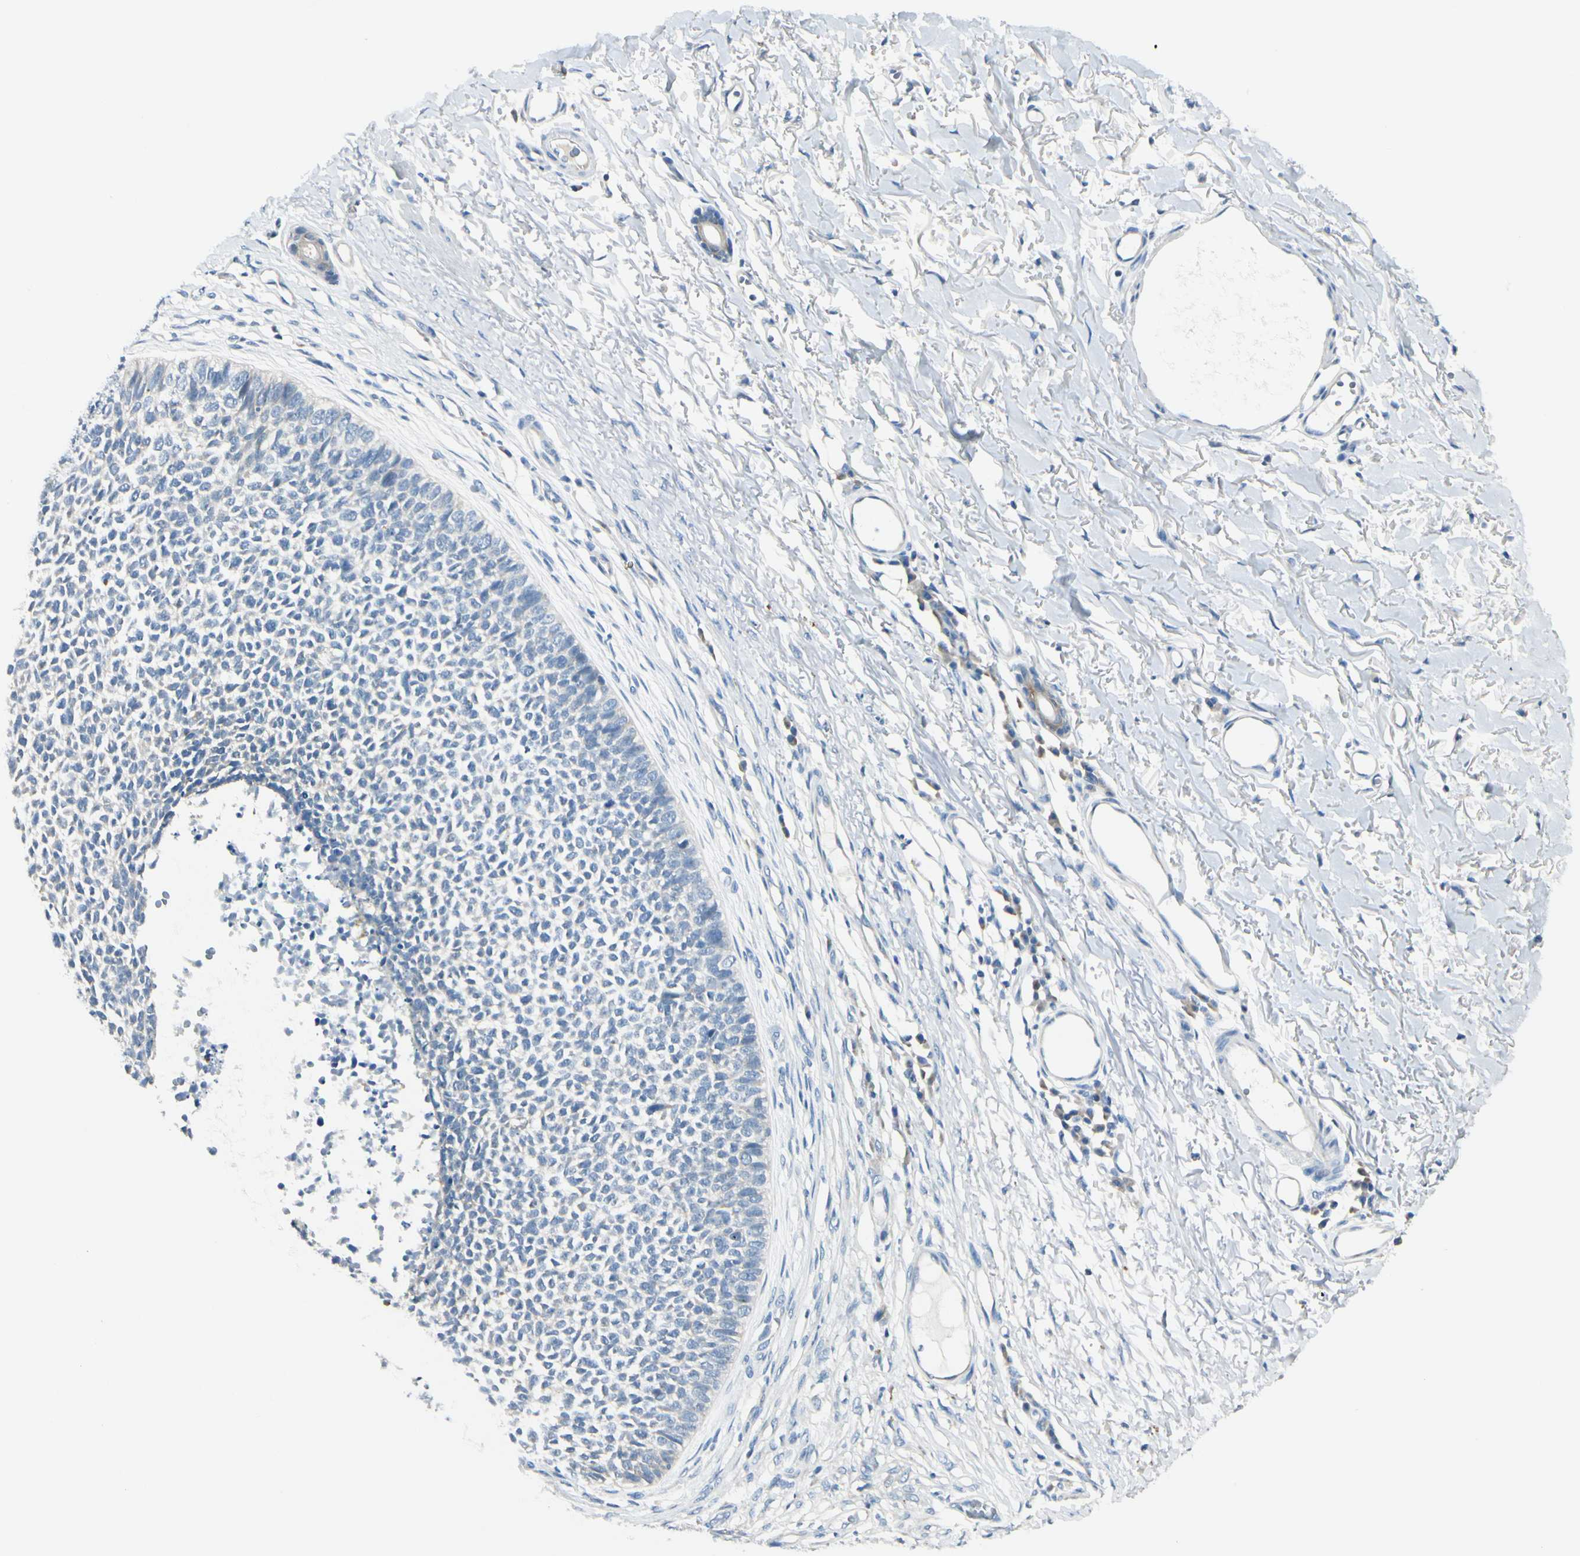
{"staining": {"intensity": "negative", "quantity": "none", "location": "none"}, "tissue": "skin cancer", "cell_type": "Tumor cells", "image_type": "cancer", "snomed": [{"axis": "morphology", "description": "Basal cell carcinoma"}, {"axis": "topography", "description": "Skin"}], "caption": "IHC micrograph of neoplastic tissue: human skin cancer stained with DAB (3,3'-diaminobenzidine) exhibits no significant protein expression in tumor cells.", "gene": "PEBP1", "patient": {"sex": "female", "age": 84}}